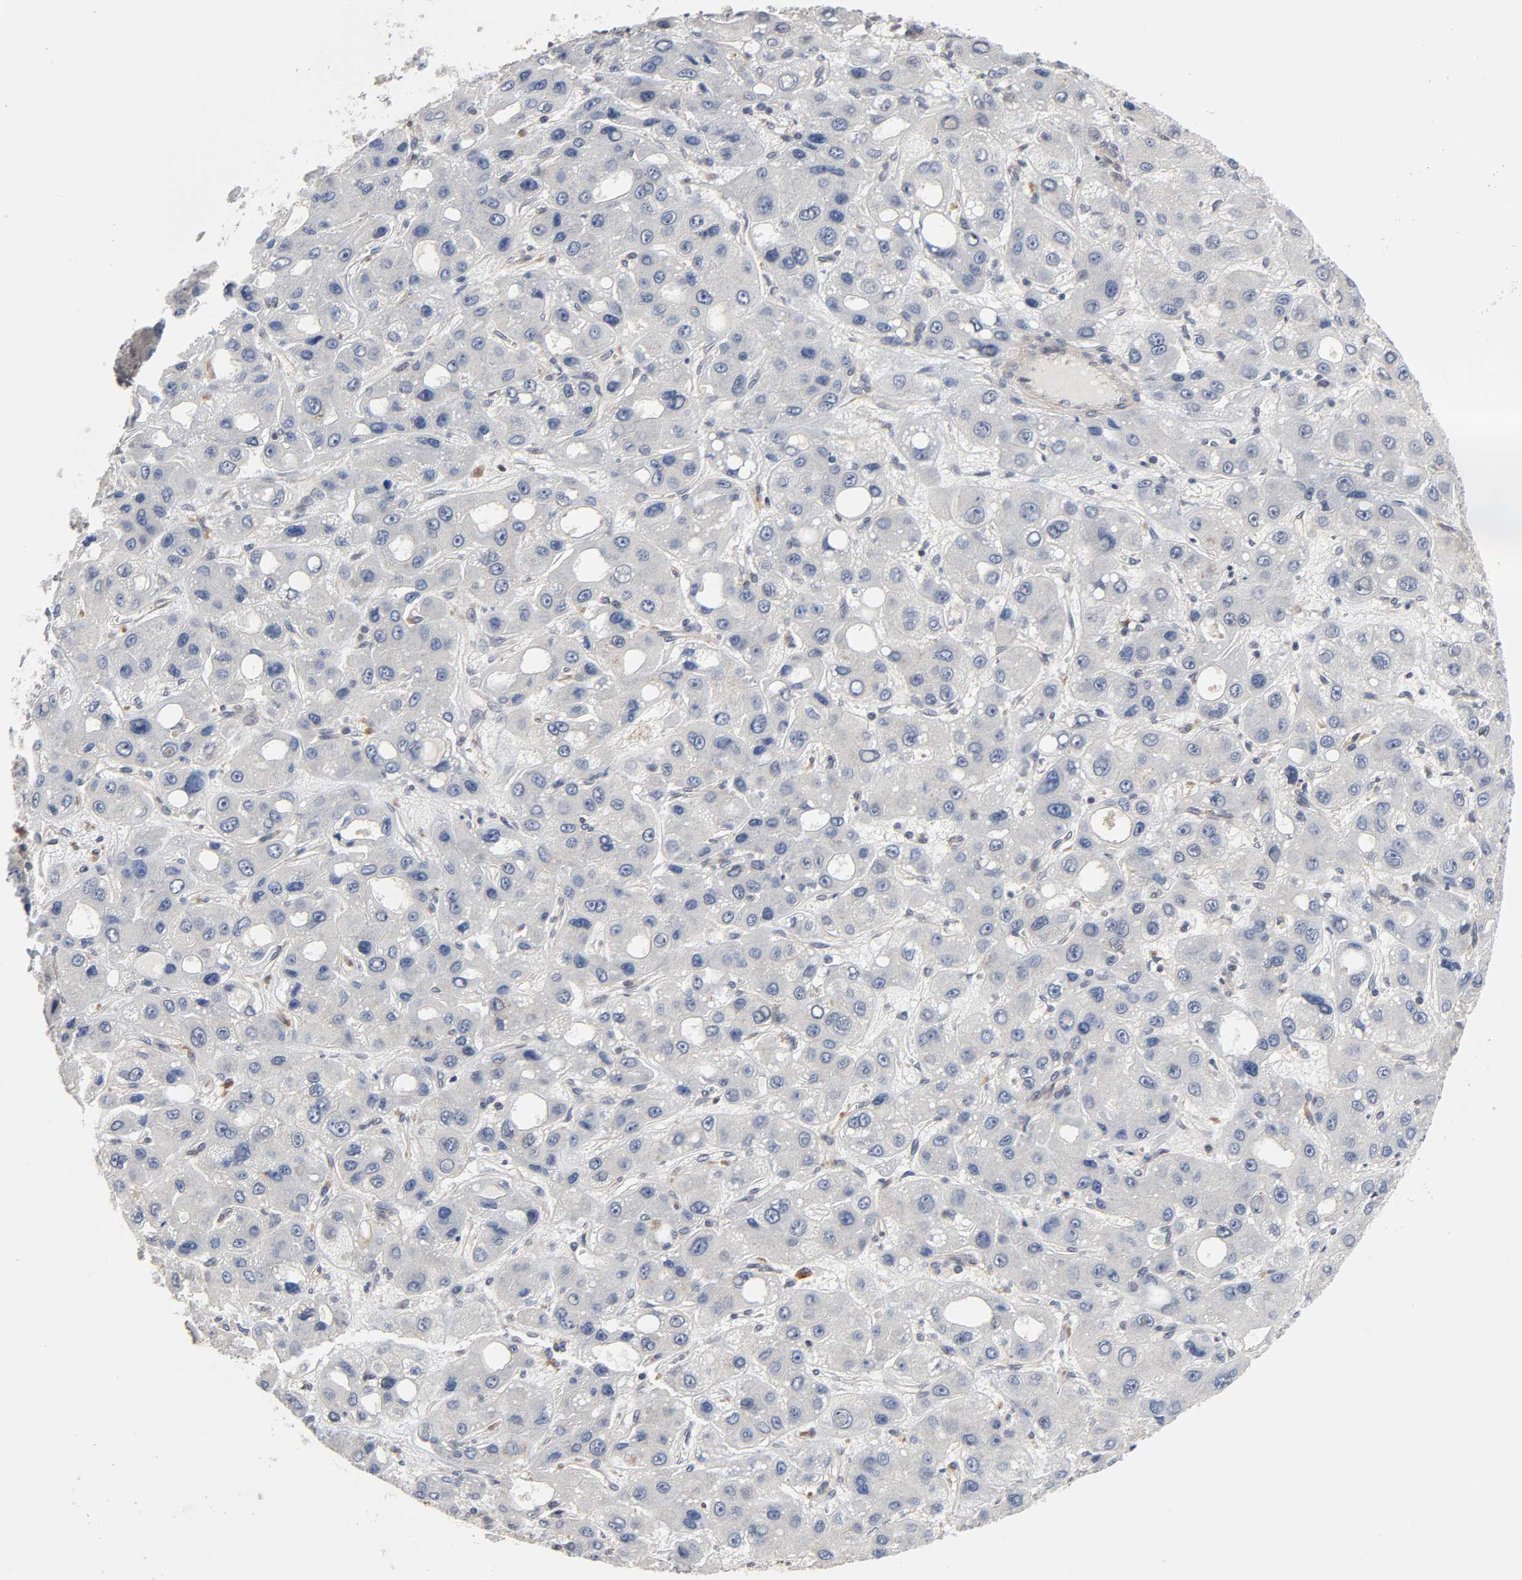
{"staining": {"intensity": "negative", "quantity": "none", "location": "none"}, "tissue": "liver cancer", "cell_type": "Tumor cells", "image_type": "cancer", "snomed": [{"axis": "morphology", "description": "Carcinoma, Hepatocellular, NOS"}, {"axis": "topography", "description": "Liver"}], "caption": "This is a micrograph of immunohistochemistry staining of liver hepatocellular carcinoma, which shows no positivity in tumor cells.", "gene": "CCDC175", "patient": {"sex": "male", "age": 55}}